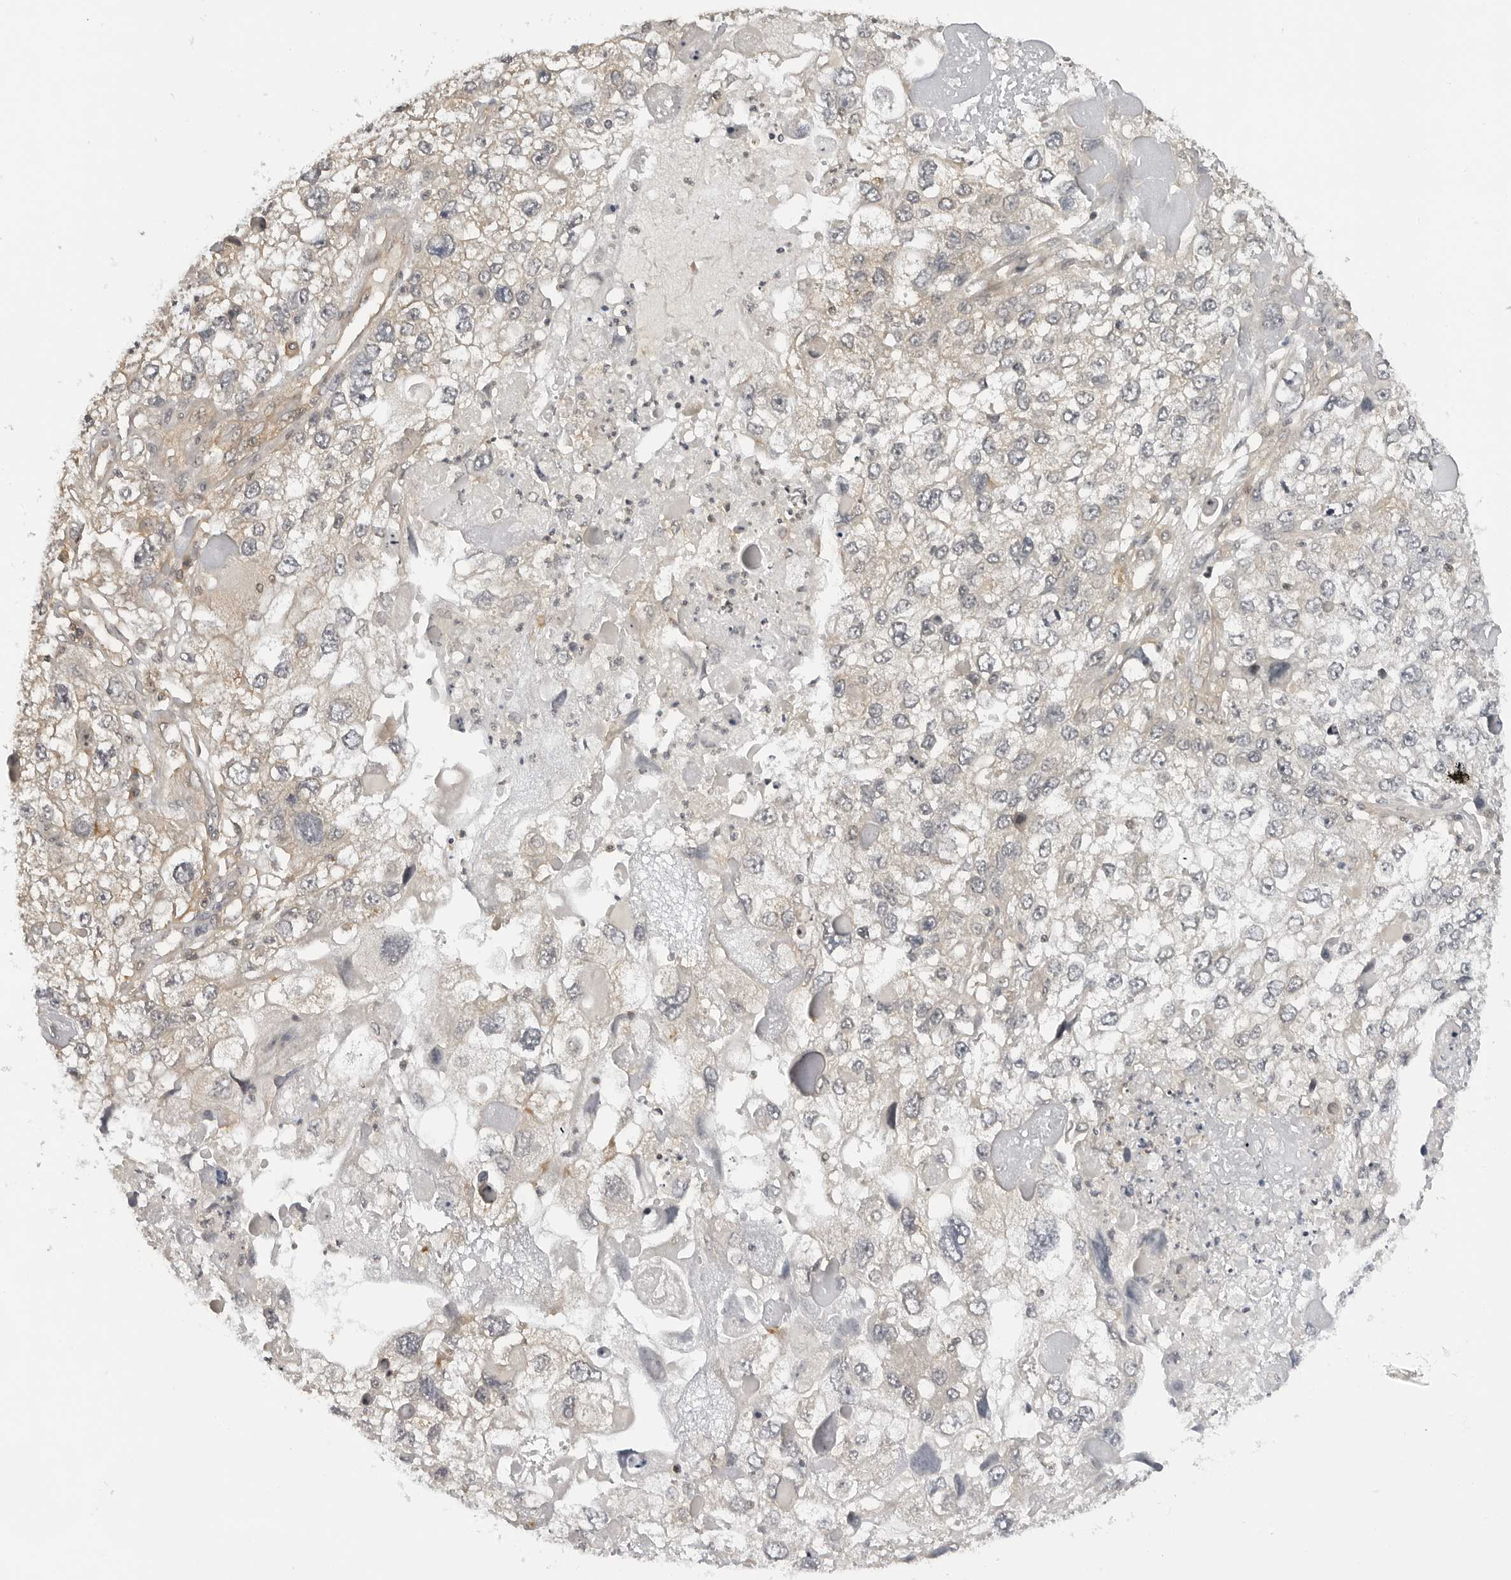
{"staining": {"intensity": "weak", "quantity": "<25%", "location": "cytoplasmic/membranous"}, "tissue": "endometrial cancer", "cell_type": "Tumor cells", "image_type": "cancer", "snomed": [{"axis": "morphology", "description": "Adenocarcinoma, NOS"}, {"axis": "topography", "description": "Endometrium"}], "caption": "A histopathology image of adenocarcinoma (endometrial) stained for a protein demonstrates no brown staining in tumor cells.", "gene": "MAP2K5", "patient": {"sex": "female", "age": 49}}